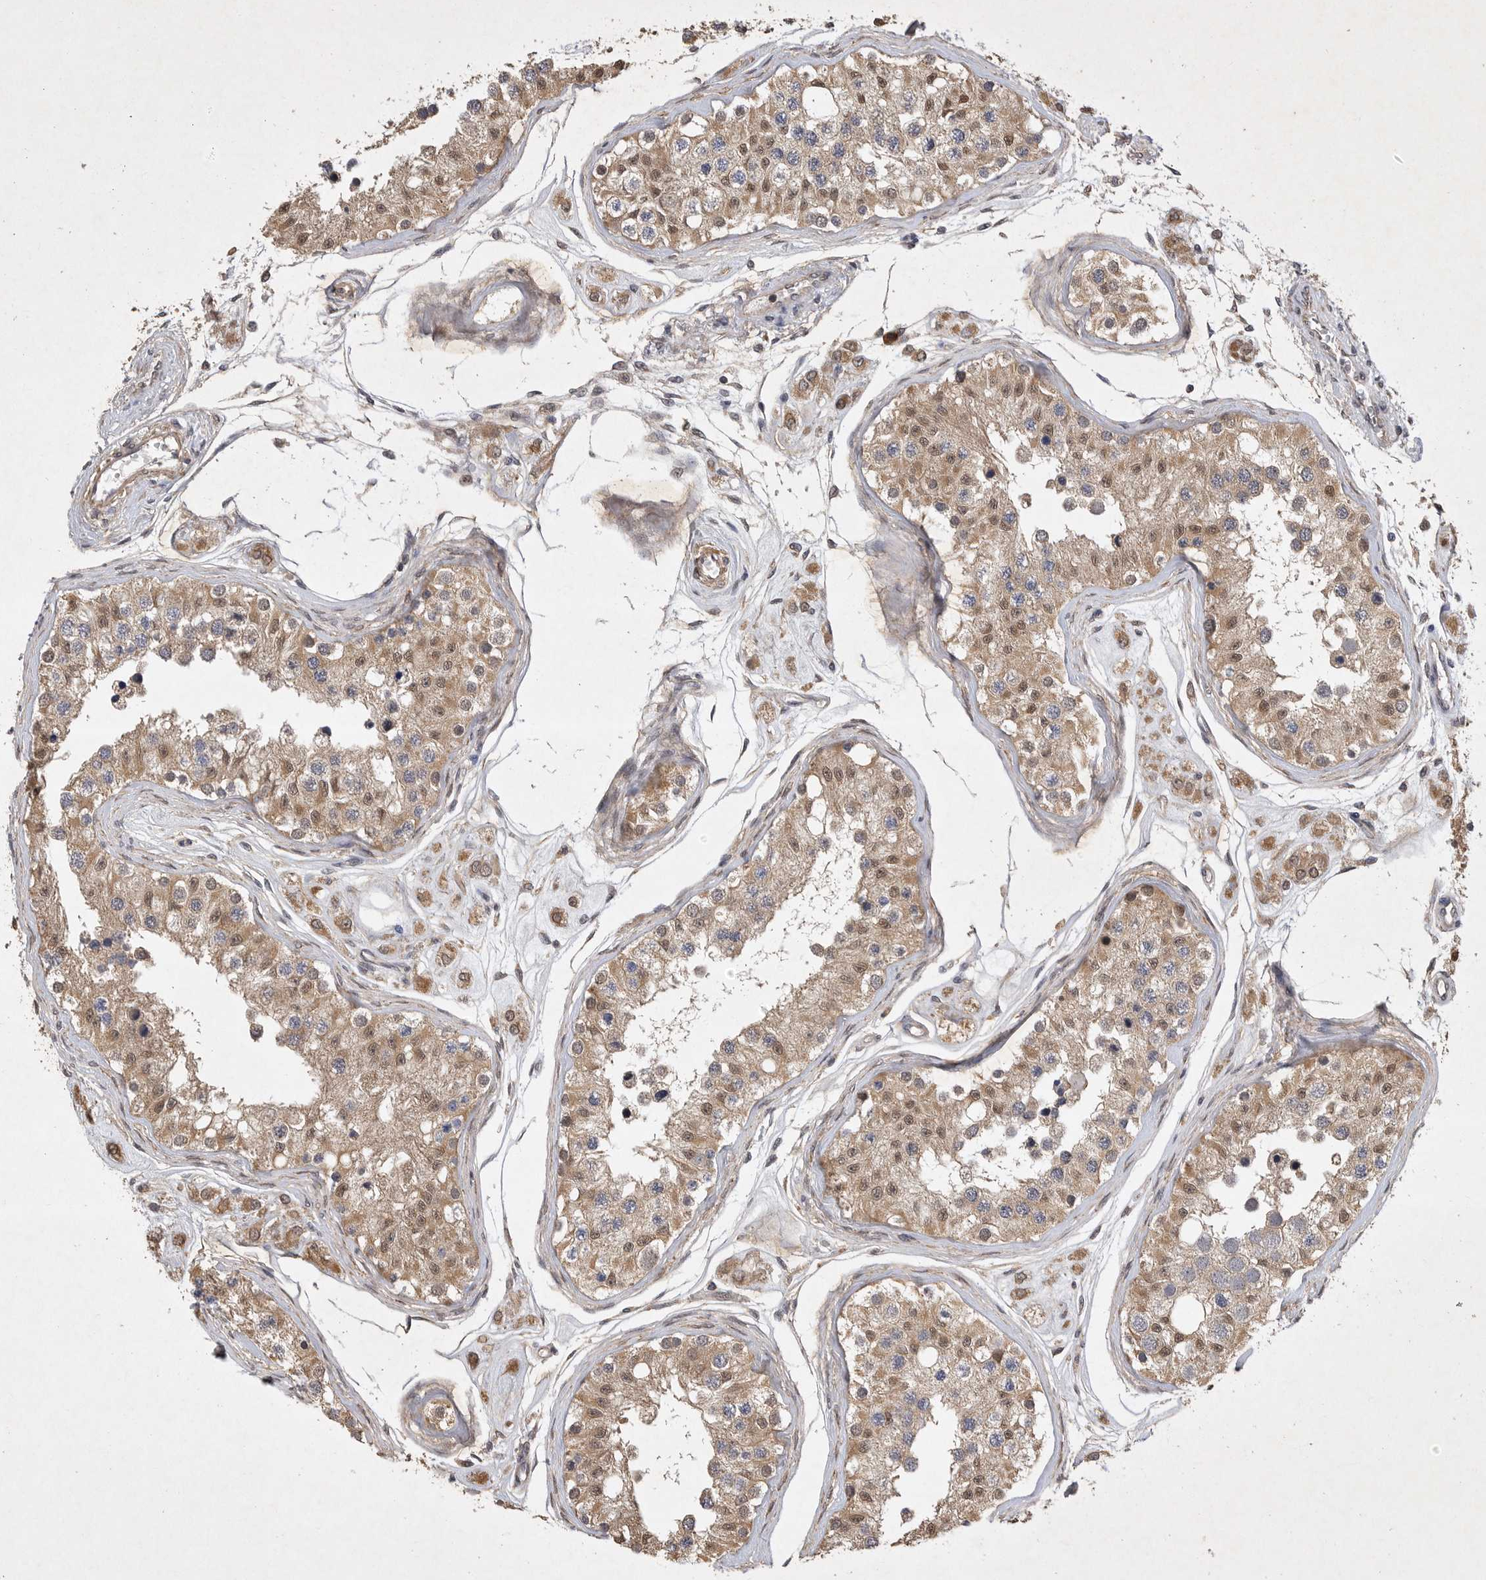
{"staining": {"intensity": "moderate", "quantity": ">75%", "location": "cytoplasmic/membranous"}, "tissue": "testis", "cell_type": "Cells in seminiferous ducts", "image_type": "normal", "snomed": [{"axis": "morphology", "description": "Normal tissue, NOS"}, {"axis": "morphology", "description": "Adenocarcinoma, metastatic, NOS"}, {"axis": "topography", "description": "Testis"}], "caption": "Human testis stained for a protein (brown) demonstrates moderate cytoplasmic/membranous positive expression in about >75% of cells in seminiferous ducts.", "gene": "EDEM3", "patient": {"sex": "male", "age": 26}}